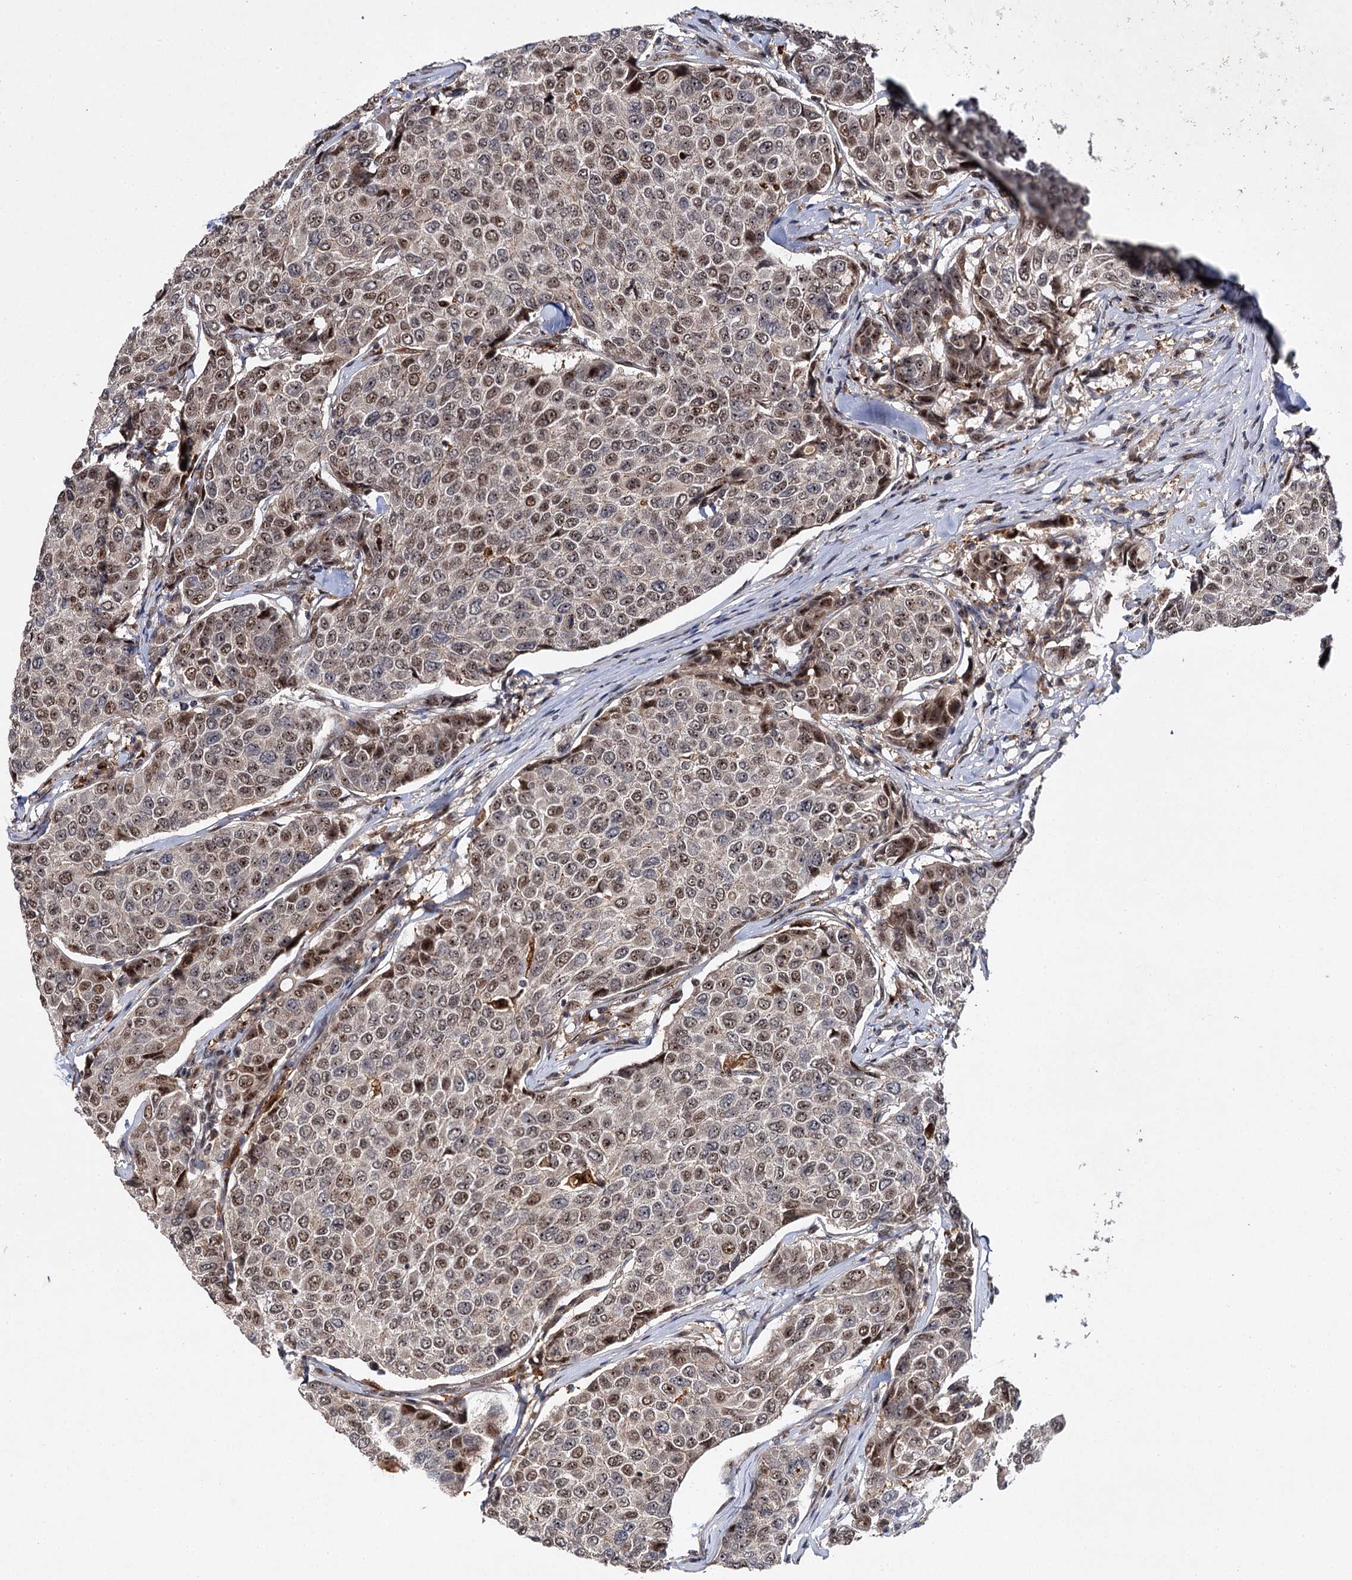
{"staining": {"intensity": "moderate", "quantity": ">75%", "location": "nuclear"}, "tissue": "breast cancer", "cell_type": "Tumor cells", "image_type": "cancer", "snomed": [{"axis": "morphology", "description": "Duct carcinoma"}, {"axis": "topography", "description": "Breast"}], "caption": "This is an image of IHC staining of breast intraductal carcinoma, which shows moderate positivity in the nuclear of tumor cells.", "gene": "BUD13", "patient": {"sex": "female", "age": 55}}